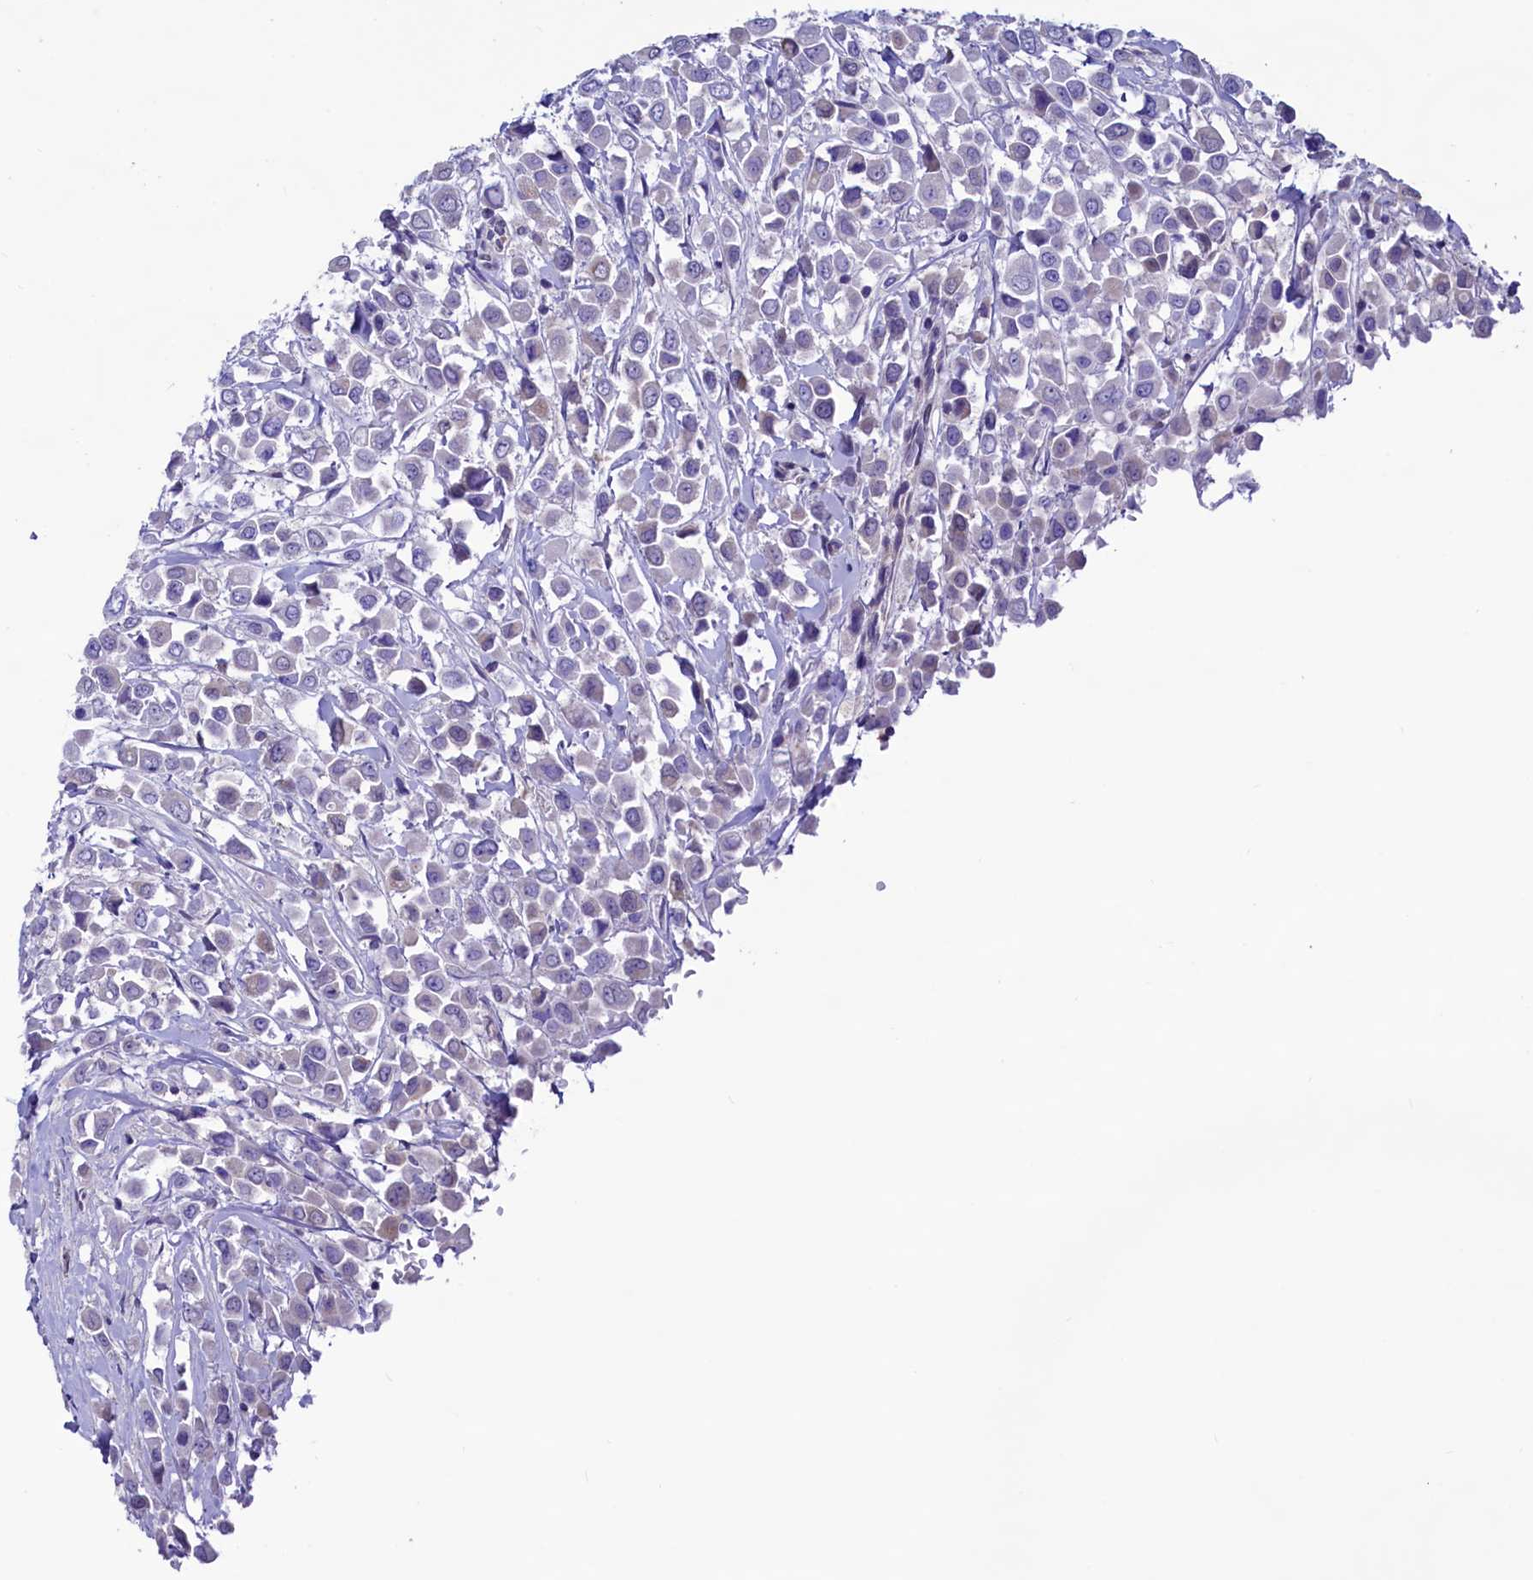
{"staining": {"intensity": "weak", "quantity": "25%-75%", "location": "cytoplasmic/membranous"}, "tissue": "breast cancer", "cell_type": "Tumor cells", "image_type": "cancer", "snomed": [{"axis": "morphology", "description": "Duct carcinoma"}, {"axis": "topography", "description": "Breast"}], "caption": "Breast cancer (infiltrating ductal carcinoma) tissue exhibits weak cytoplasmic/membranous staining in approximately 25%-75% of tumor cells, visualized by immunohistochemistry.", "gene": "SEC24C", "patient": {"sex": "female", "age": 61}}